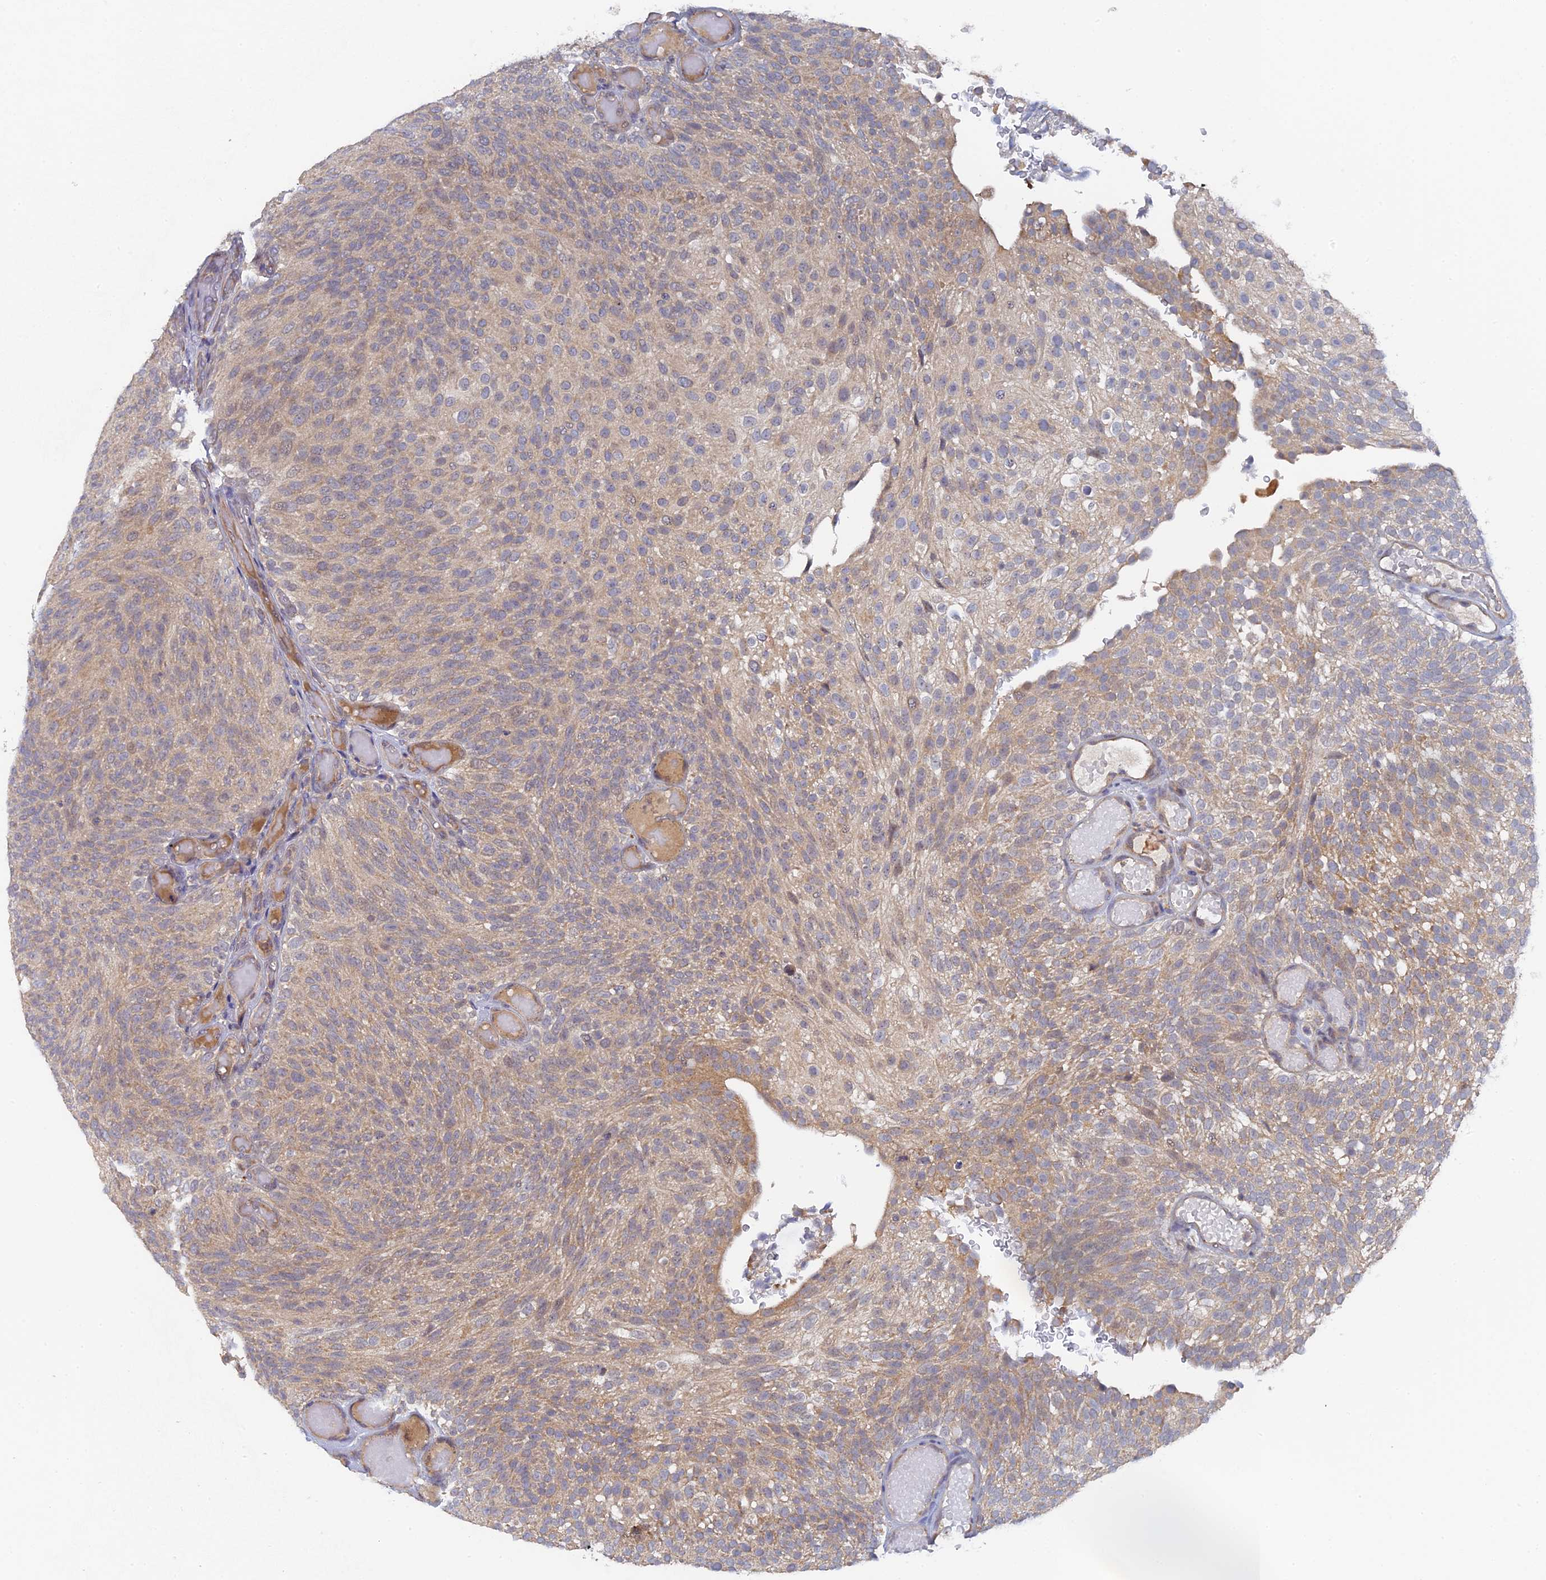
{"staining": {"intensity": "weak", "quantity": ">75%", "location": "cytoplasmic/membranous"}, "tissue": "urothelial cancer", "cell_type": "Tumor cells", "image_type": "cancer", "snomed": [{"axis": "morphology", "description": "Urothelial carcinoma, Low grade"}, {"axis": "topography", "description": "Urinary bladder"}], "caption": "Human low-grade urothelial carcinoma stained with a protein marker exhibits weak staining in tumor cells.", "gene": "MIGA2", "patient": {"sex": "male", "age": 78}}